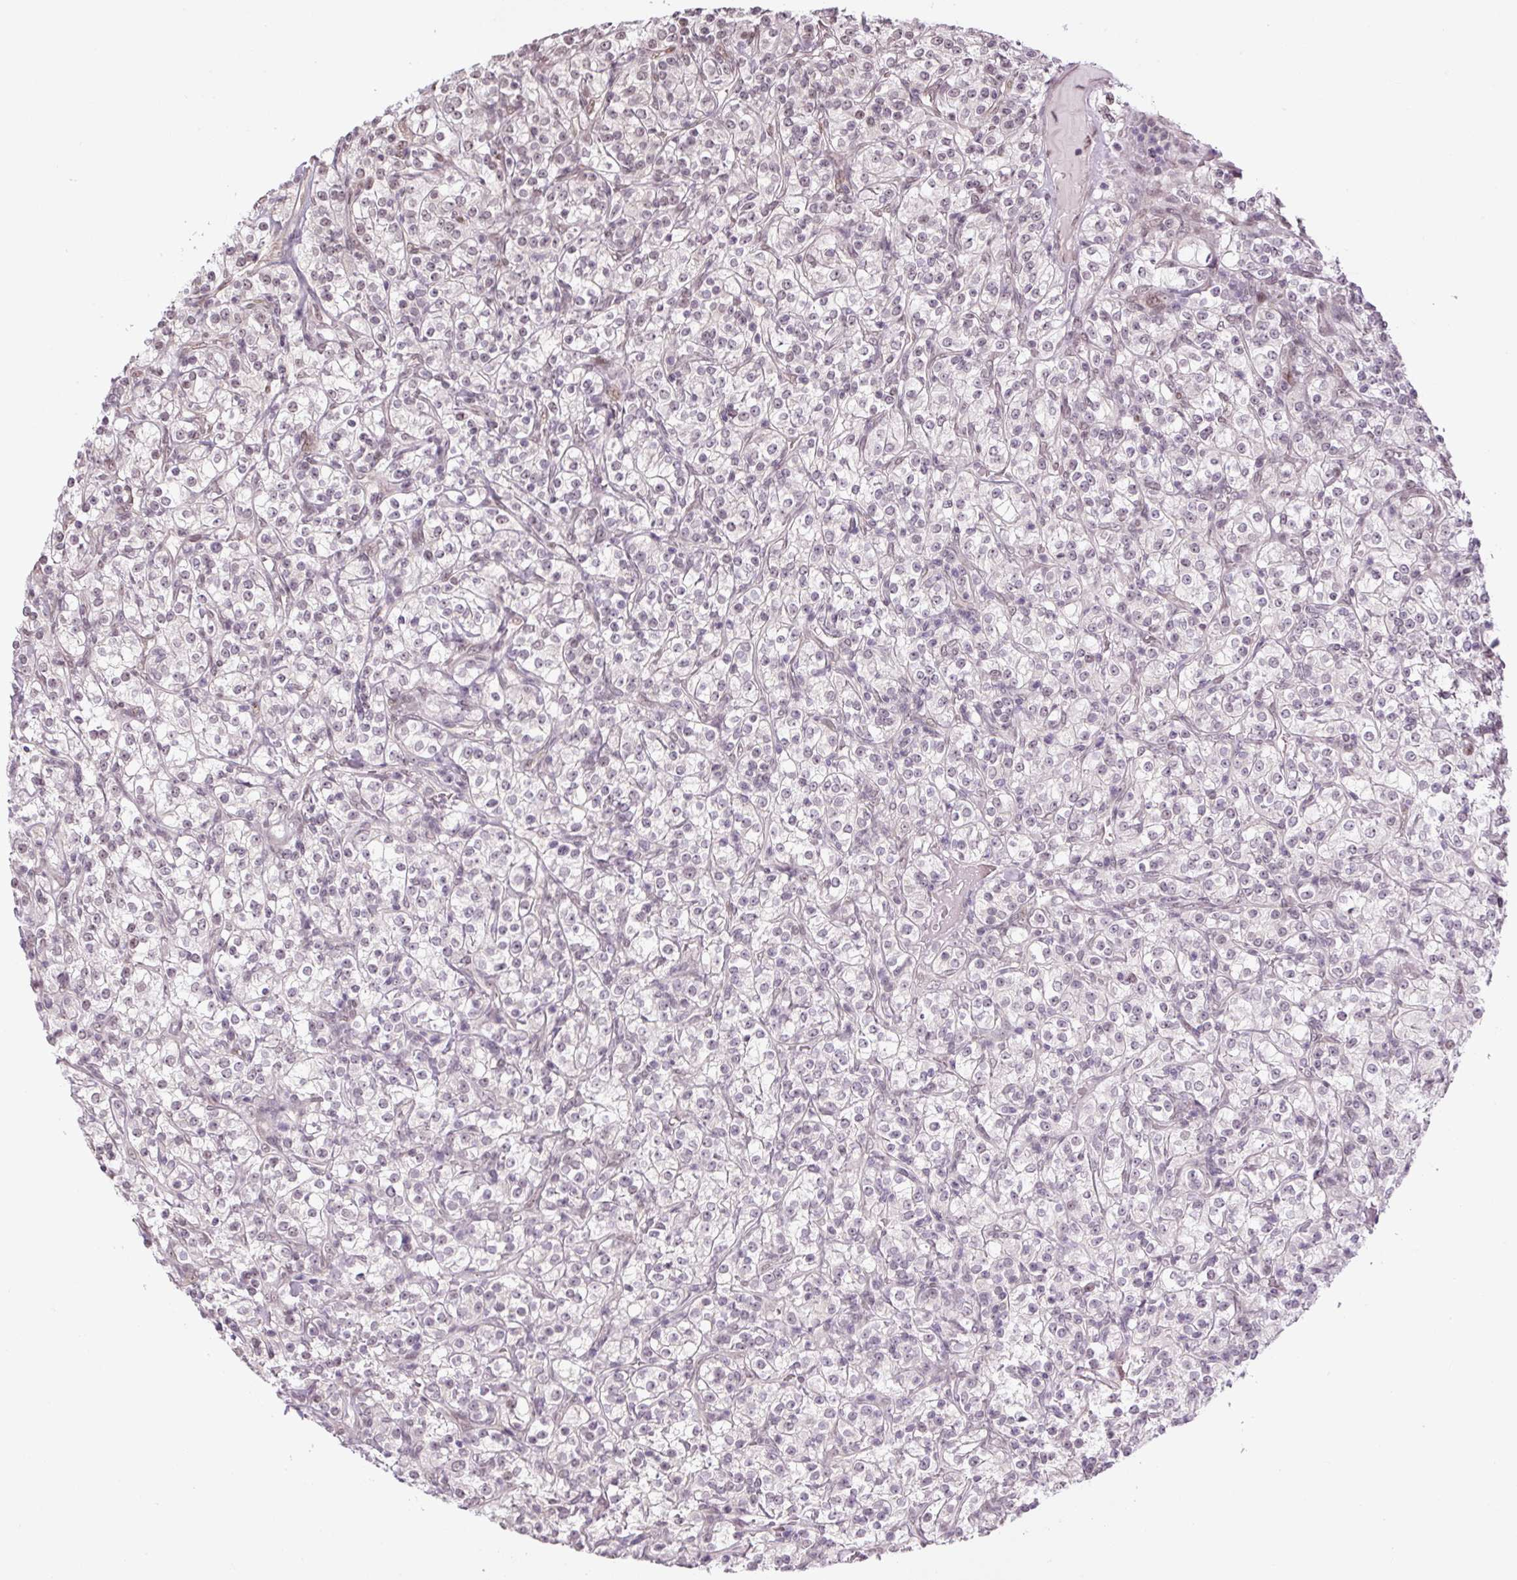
{"staining": {"intensity": "weak", "quantity": "<25%", "location": "nuclear"}, "tissue": "renal cancer", "cell_type": "Tumor cells", "image_type": "cancer", "snomed": [{"axis": "morphology", "description": "Adenocarcinoma, NOS"}, {"axis": "topography", "description": "Kidney"}], "caption": "Tumor cells are negative for brown protein staining in renal cancer (adenocarcinoma). (DAB (3,3'-diaminobenzidine) immunohistochemistry (IHC), high magnification).", "gene": "TCFL5", "patient": {"sex": "male", "age": 77}}